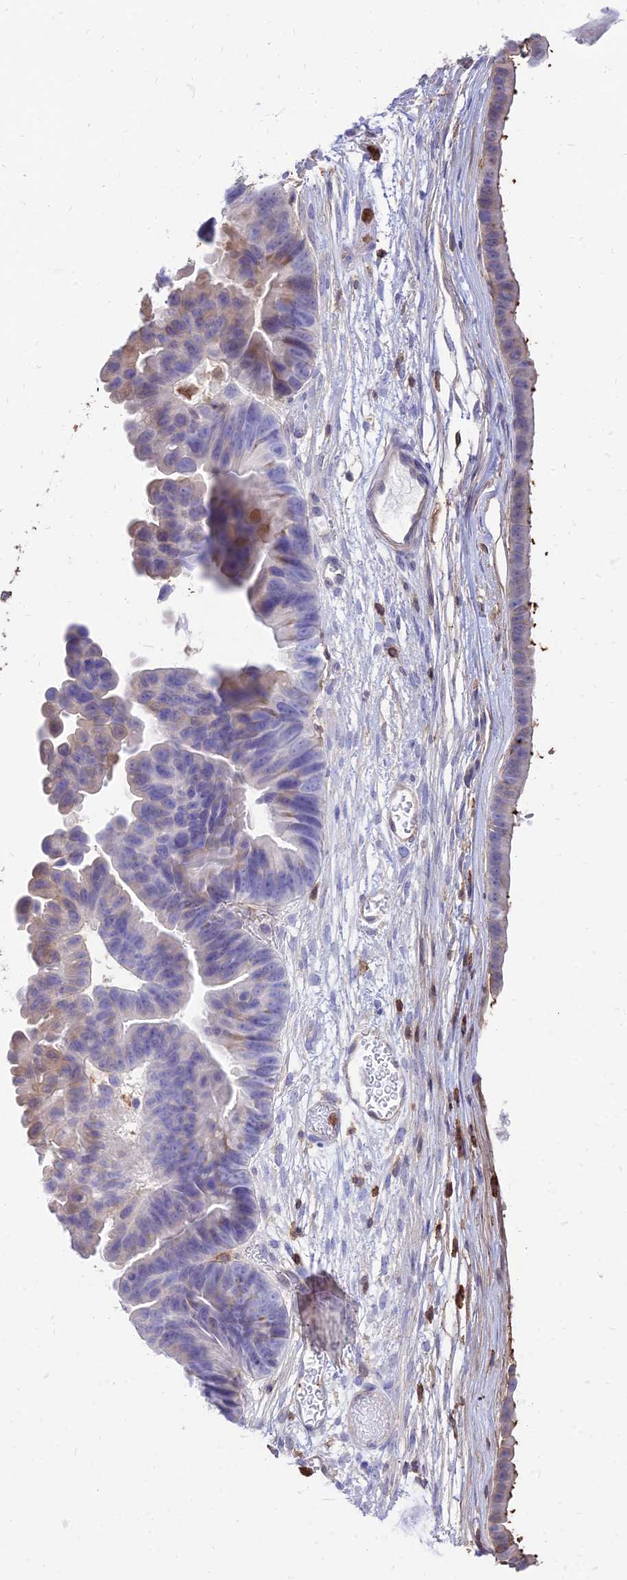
{"staining": {"intensity": "moderate", "quantity": "<25%", "location": "cytoplasmic/membranous"}, "tissue": "ovarian cancer", "cell_type": "Tumor cells", "image_type": "cancer", "snomed": [{"axis": "morphology", "description": "Cystadenocarcinoma, mucinous, NOS"}, {"axis": "topography", "description": "Ovary"}], "caption": "Immunohistochemistry (IHC) (DAB) staining of mucinous cystadenocarcinoma (ovarian) shows moderate cytoplasmic/membranous protein positivity in approximately <25% of tumor cells.", "gene": "SREK1IP1", "patient": {"sex": "female", "age": 61}}